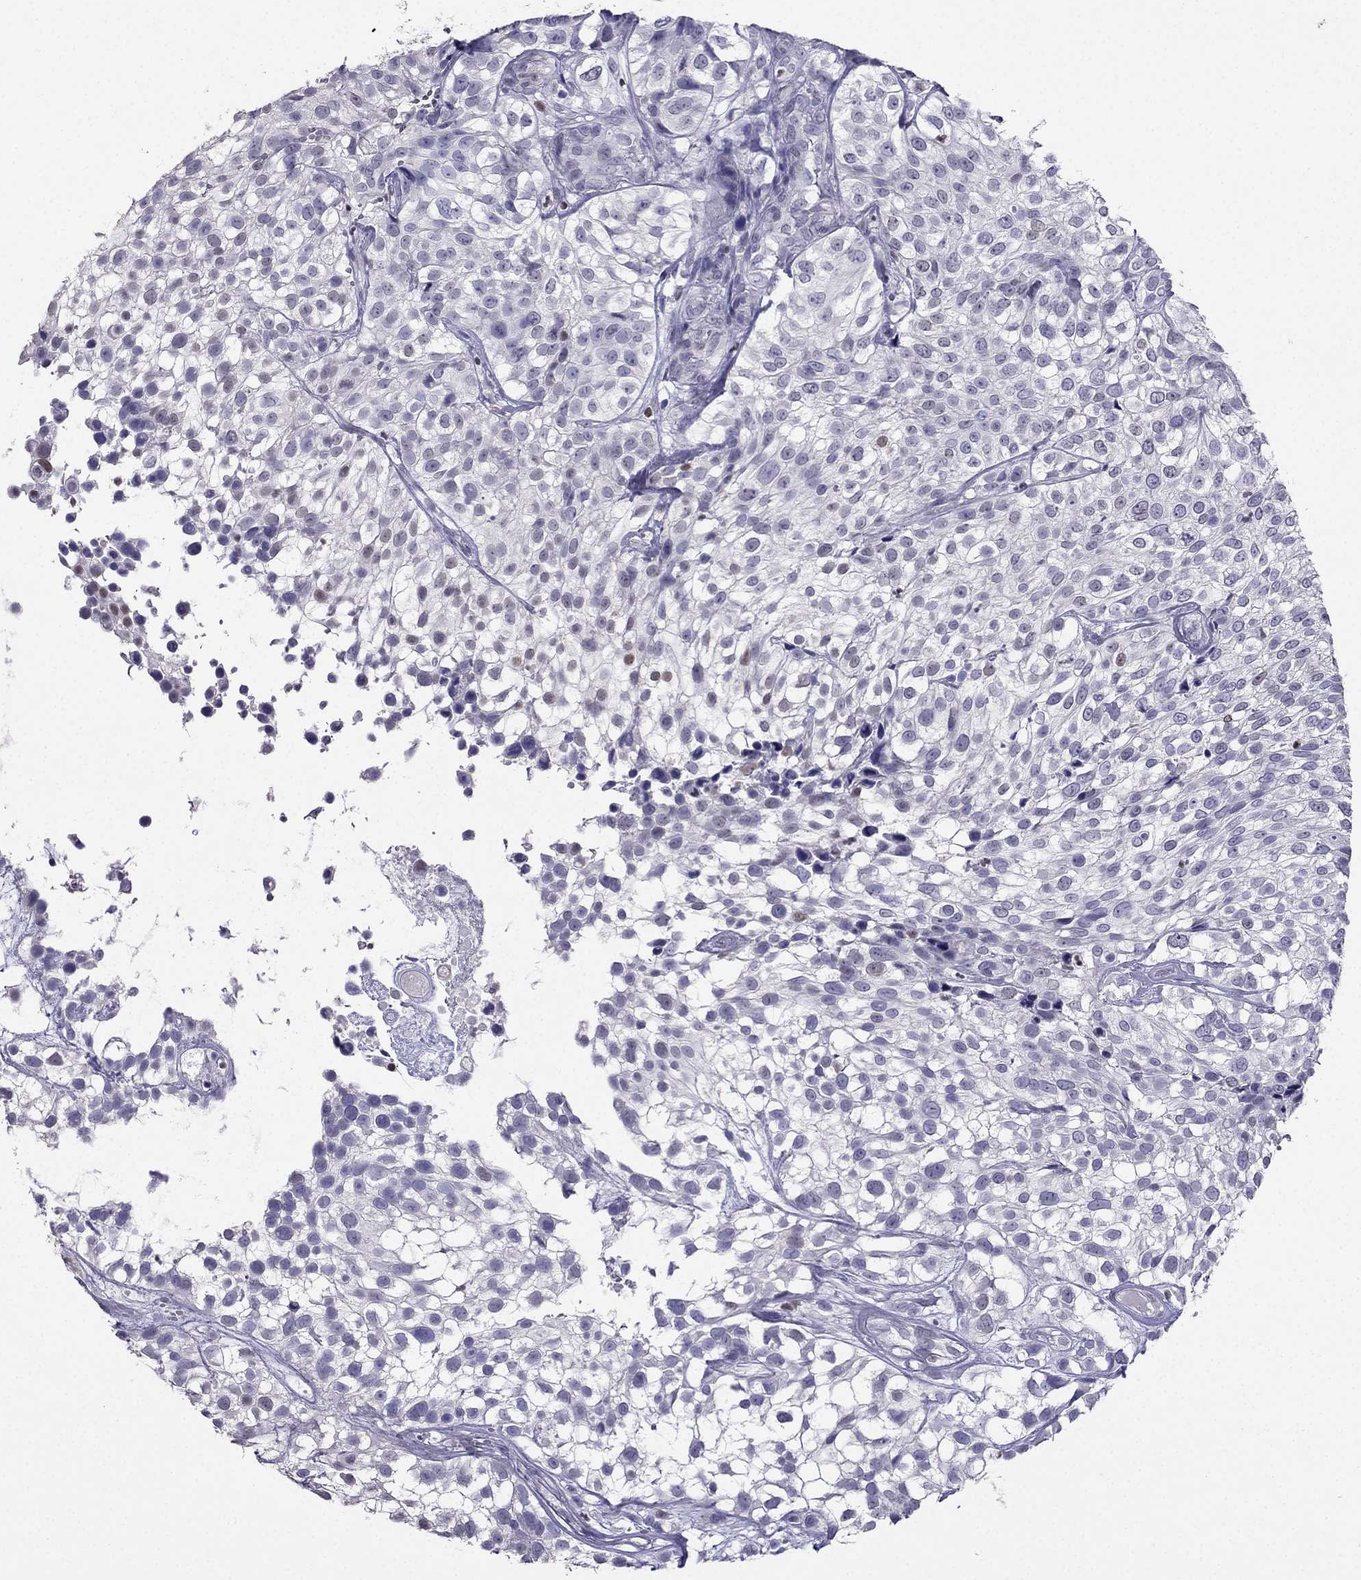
{"staining": {"intensity": "negative", "quantity": "none", "location": "none"}, "tissue": "urothelial cancer", "cell_type": "Tumor cells", "image_type": "cancer", "snomed": [{"axis": "morphology", "description": "Urothelial carcinoma, High grade"}, {"axis": "topography", "description": "Urinary bladder"}], "caption": "This histopathology image is of high-grade urothelial carcinoma stained with immunohistochemistry (IHC) to label a protein in brown with the nuclei are counter-stained blue. There is no positivity in tumor cells.", "gene": "ARID3A", "patient": {"sex": "male", "age": 56}}